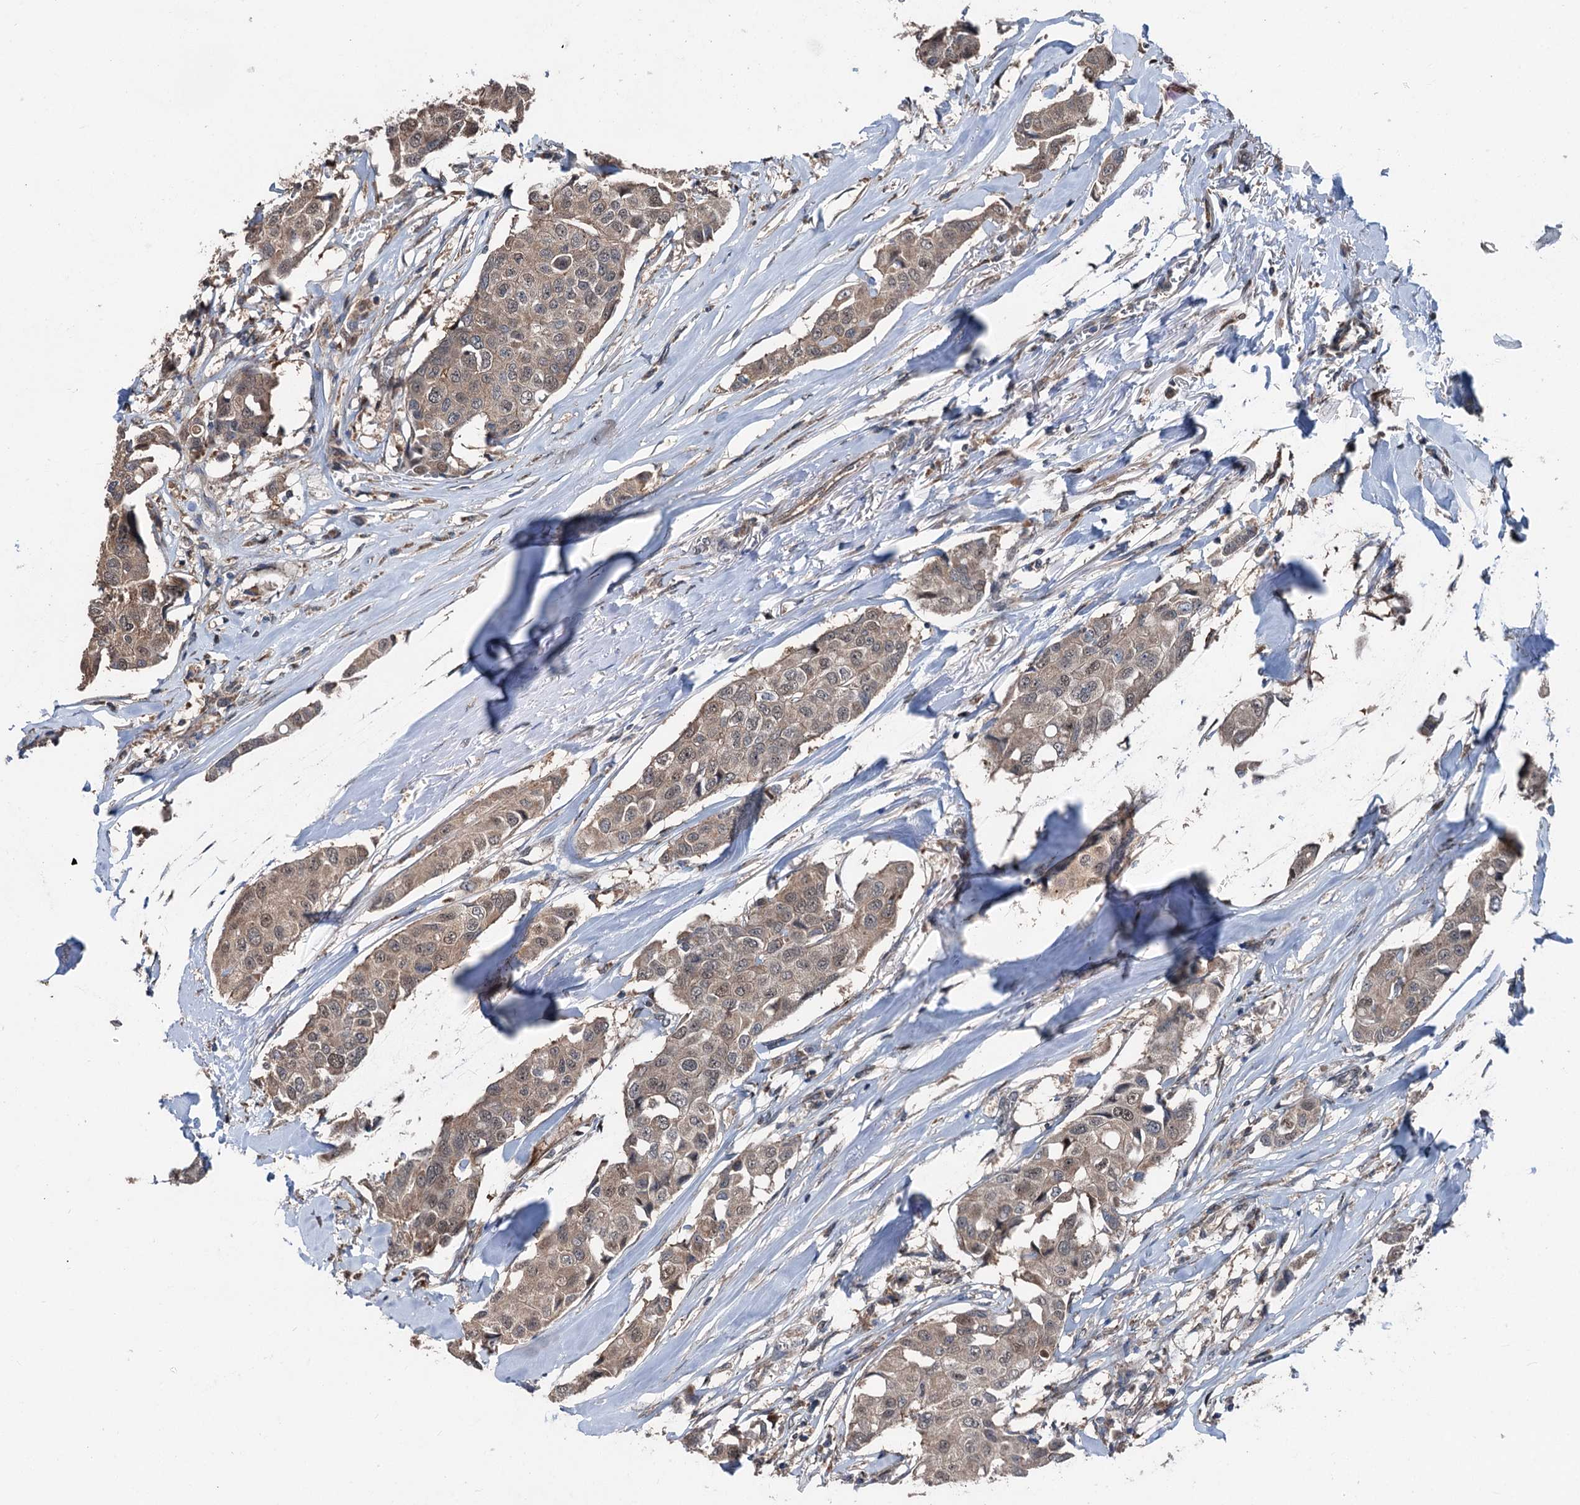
{"staining": {"intensity": "weak", "quantity": ">75%", "location": "cytoplasmic/membranous,nuclear"}, "tissue": "breast cancer", "cell_type": "Tumor cells", "image_type": "cancer", "snomed": [{"axis": "morphology", "description": "Duct carcinoma"}, {"axis": "topography", "description": "Breast"}], "caption": "A micrograph of breast invasive ductal carcinoma stained for a protein exhibits weak cytoplasmic/membranous and nuclear brown staining in tumor cells.", "gene": "PSMD13", "patient": {"sex": "female", "age": 80}}